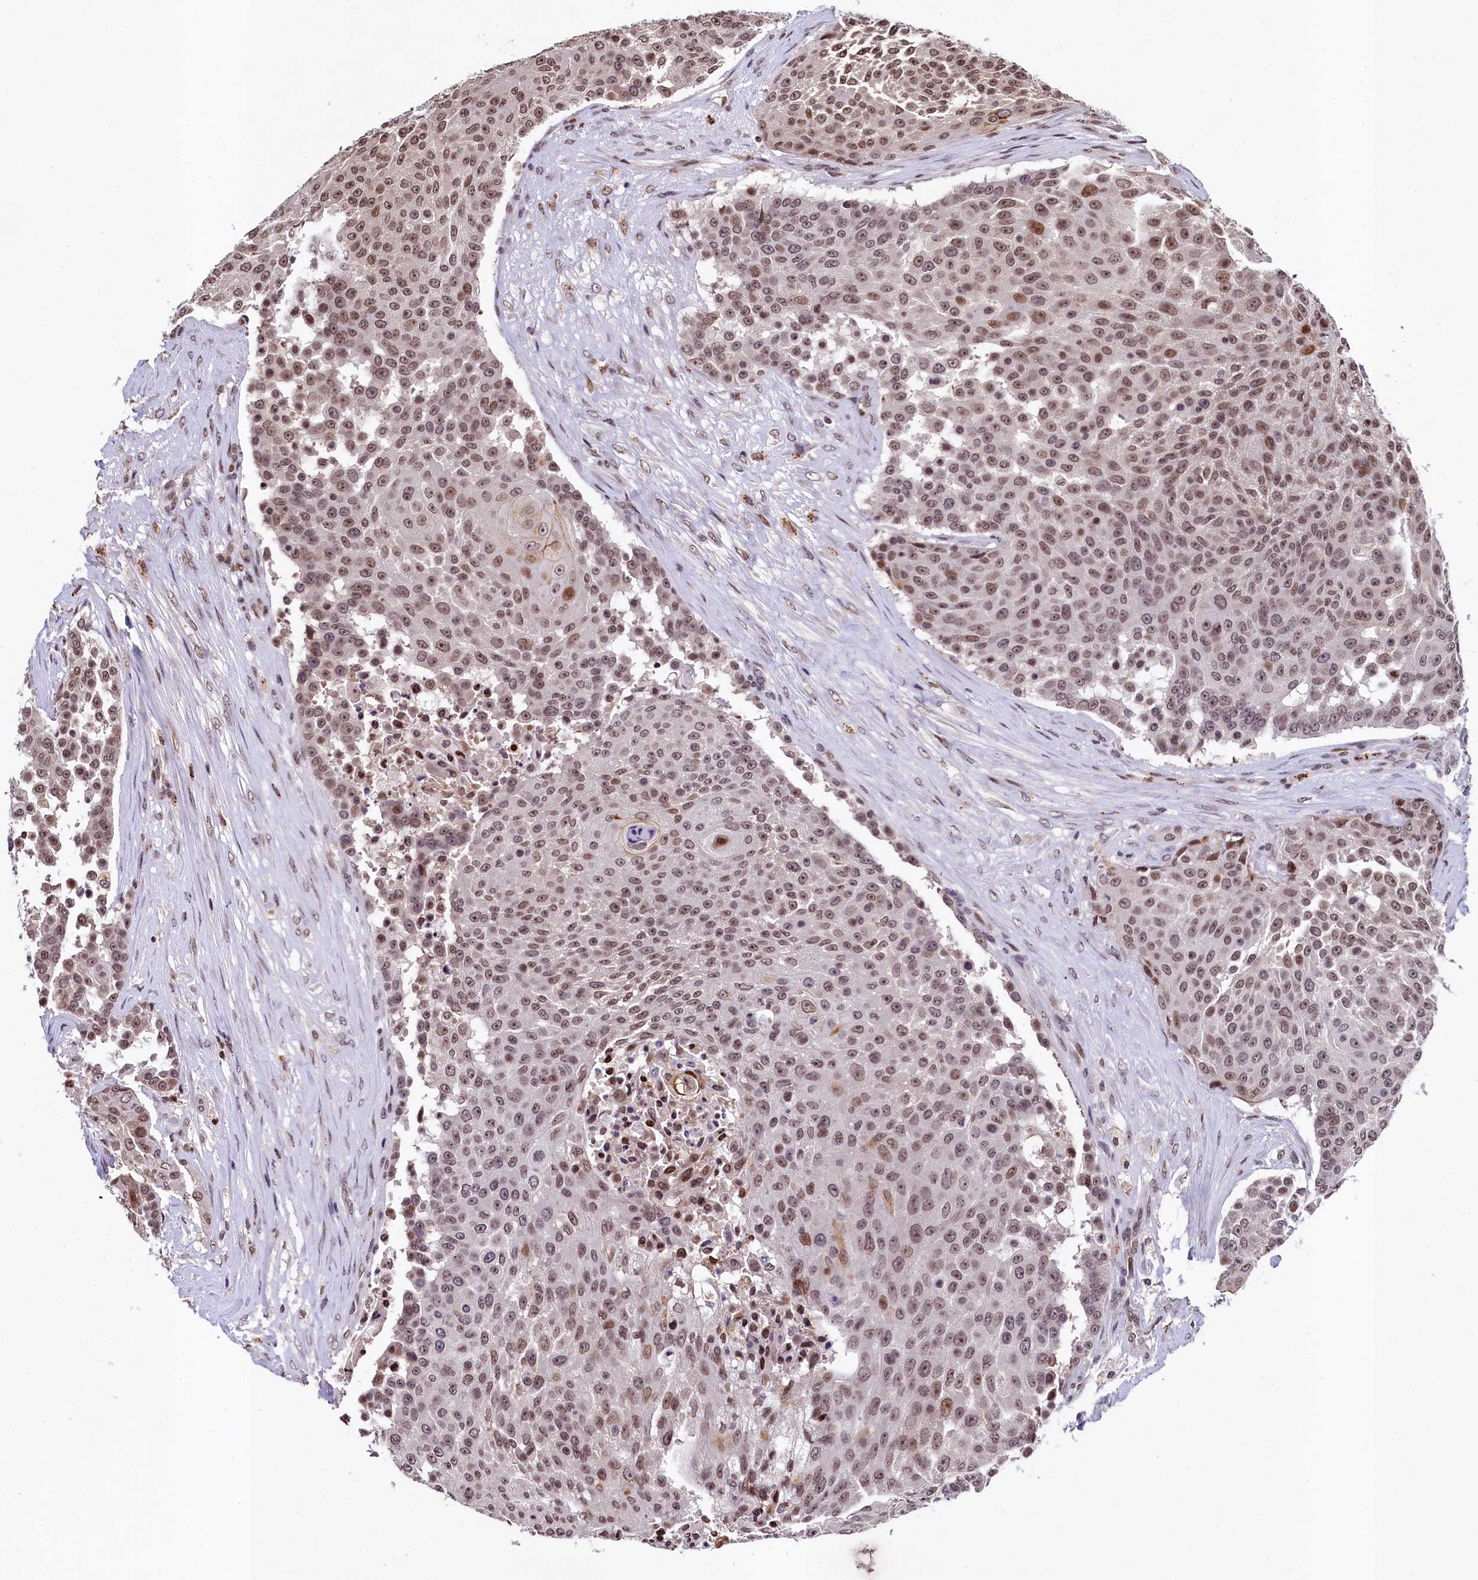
{"staining": {"intensity": "moderate", "quantity": ">75%", "location": "nuclear"}, "tissue": "urothelial cancer", "cell_type": "Tumor cells", "image_type": "cancer", "snomed": [{"axis": "morphology", "description": "Urothelial carcinoma, High grade"}, {"axis": "topography", "description": "Urinary bladder"}], "caption": "Immunohistochemical staining of human urothelial carcinoma (high-grade) reveals moderate nuclear protein expression in about >75% of tumor cells. (IHC, brightfield microscopy, high magnification).", "gene": "FAM217B", "patient": {"sex": "female", "age": 63}}